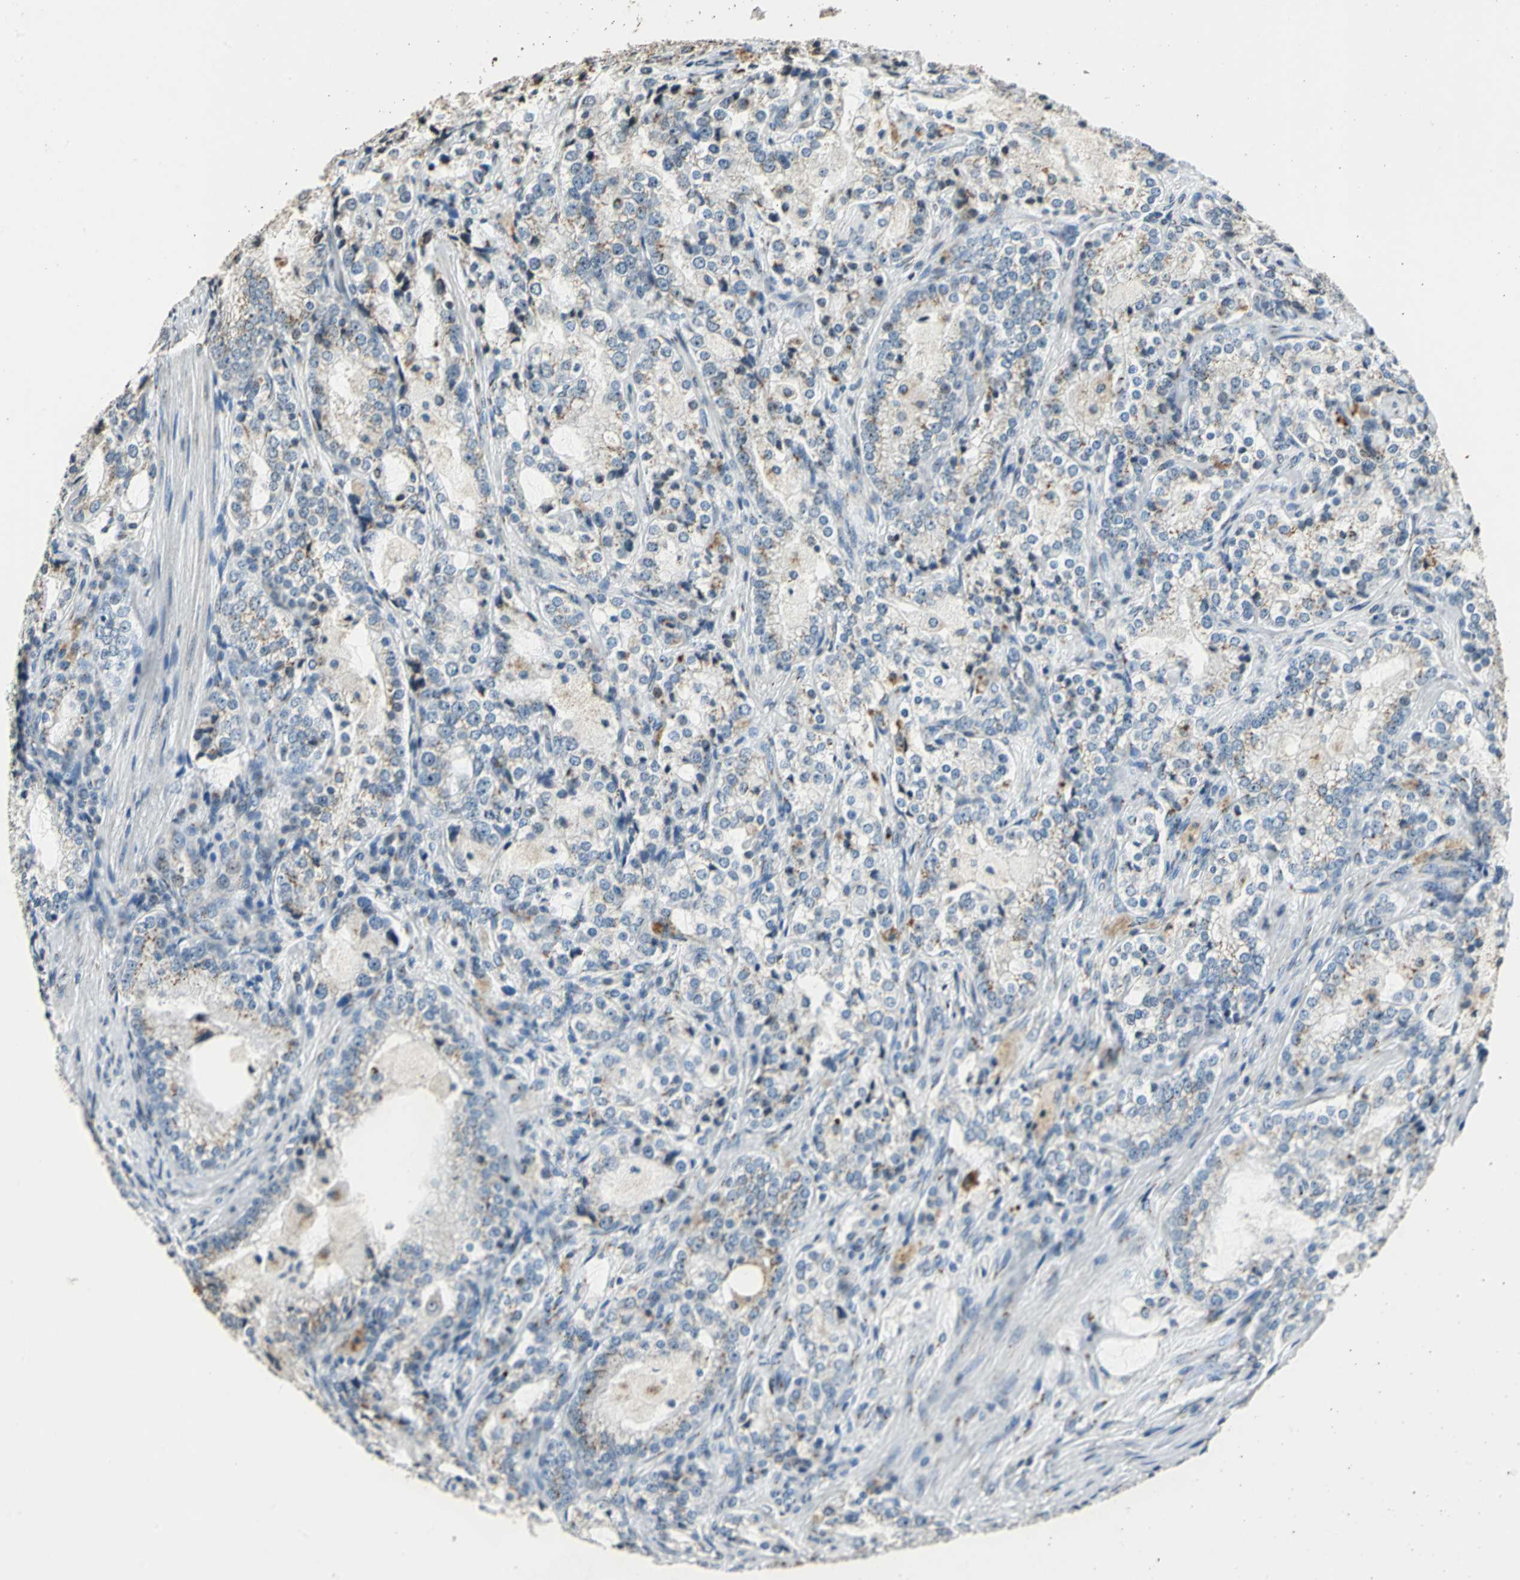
{"staining": {"intensity": "weak", "quantity": "25%-75%", "location": "cytoplasmic/membranous"}, "tissue": "prostate cancer", "cell_type": "Tumor cells", "image_type": "cancer", "snomed": [{"axis": "morphology", "description": "Adenocarcinoma, High grade"}, {"axis": "topography", "description": "Prostate"}], "caption": "An image of human prostate cancer stained for a protein displays weak cytoplasmic/membranous brown staining in tumor cells.", "gene": "TMEM115", "patient": {"sex": "male", "age": 63}}